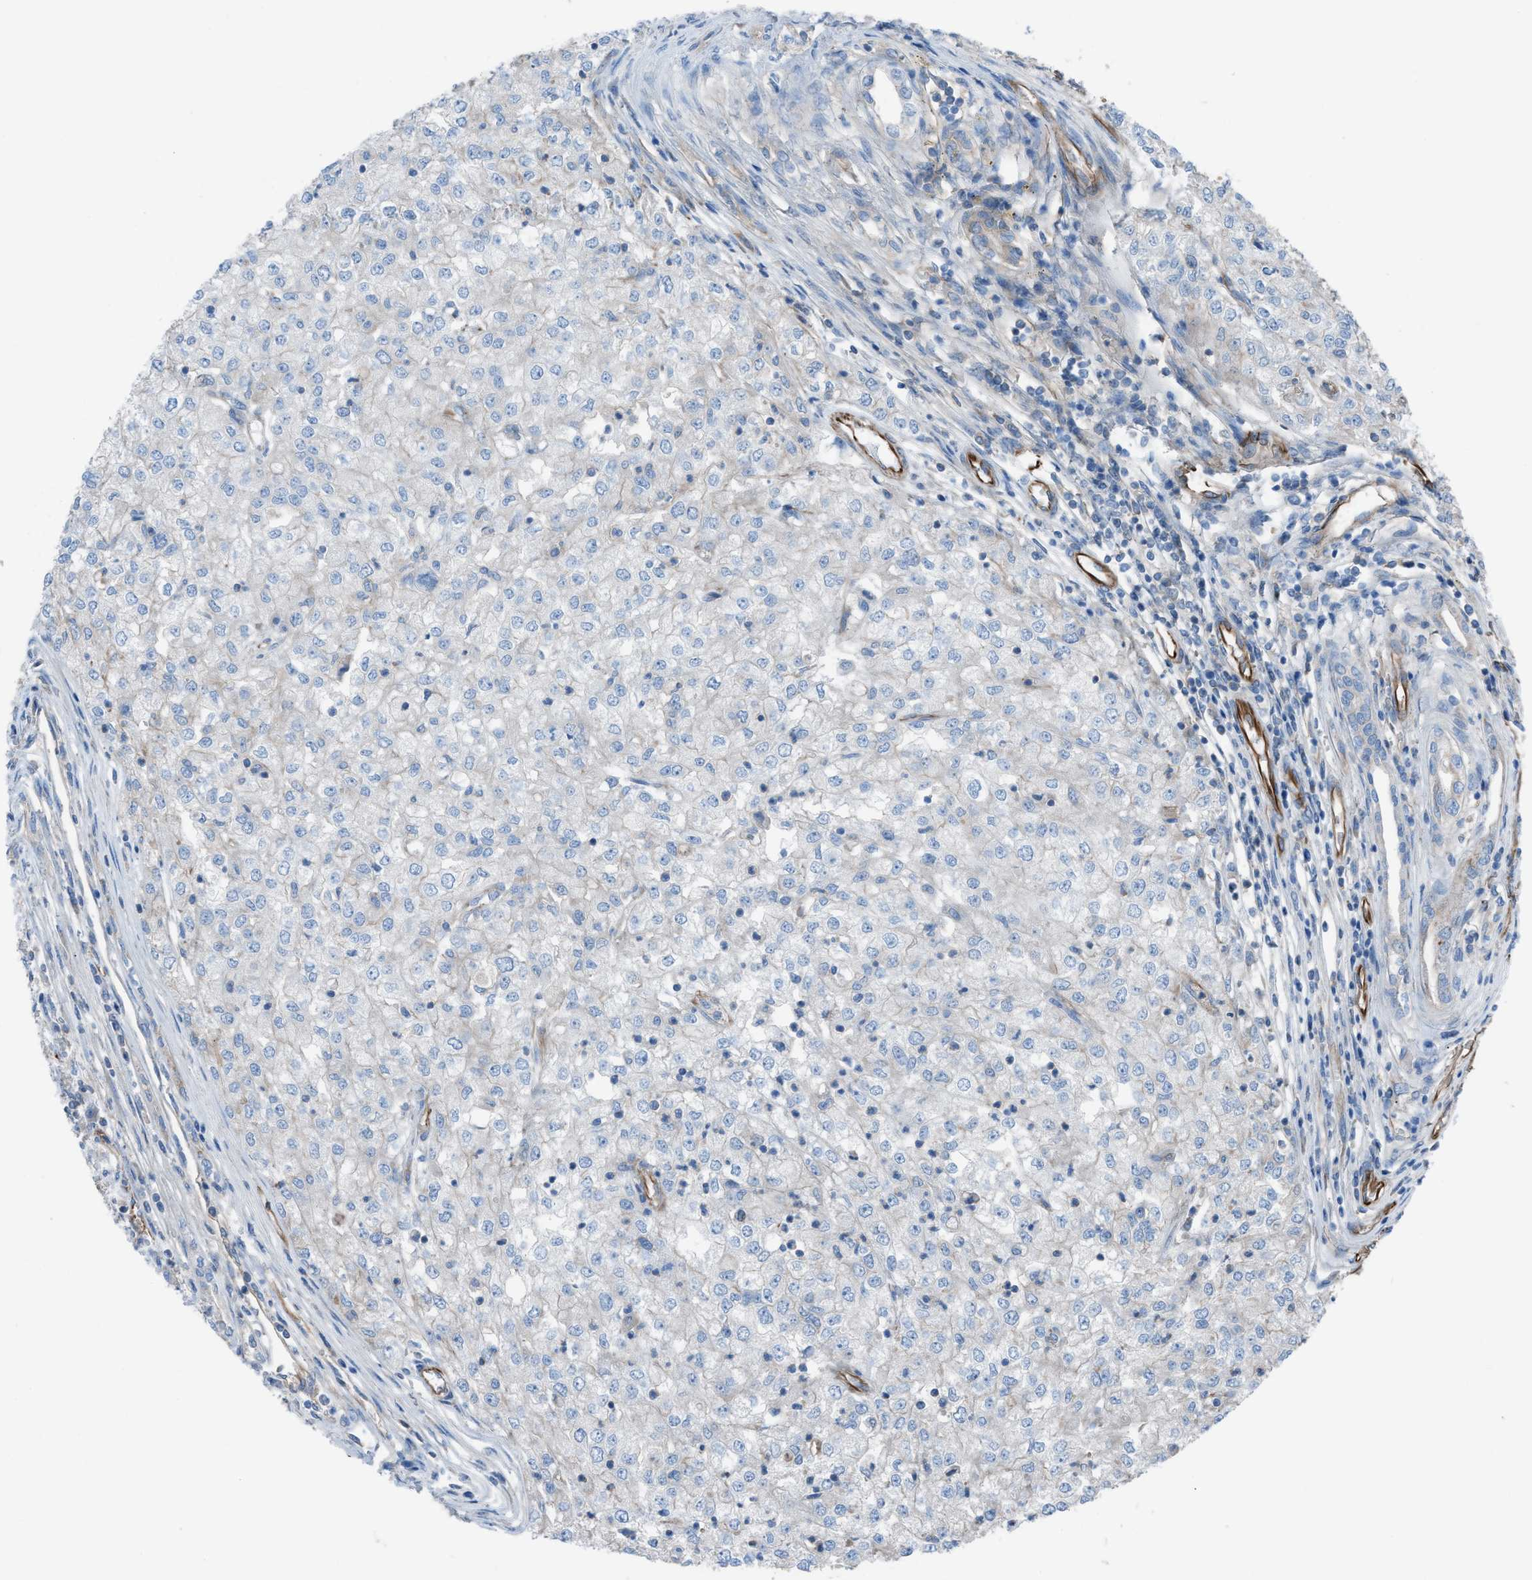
{"staining": {"intensity": "negative", "quantity": "none", "location": "none"}, "tissue": "renal cancer", "cell_type": "Tumor cells", "image_type": "cancer", "snomed": [{"axis": "morphology", "description": "Adenocarcinoma, NOS"}, {"axis": "topography", "description": "Kidney"}], "caption": "DAB immunohistochemical staining of renal cancer exhibits no significant staining in tumor cells.", "gene": "CABP7", "patient": {"sex": "female", "age": 54}}